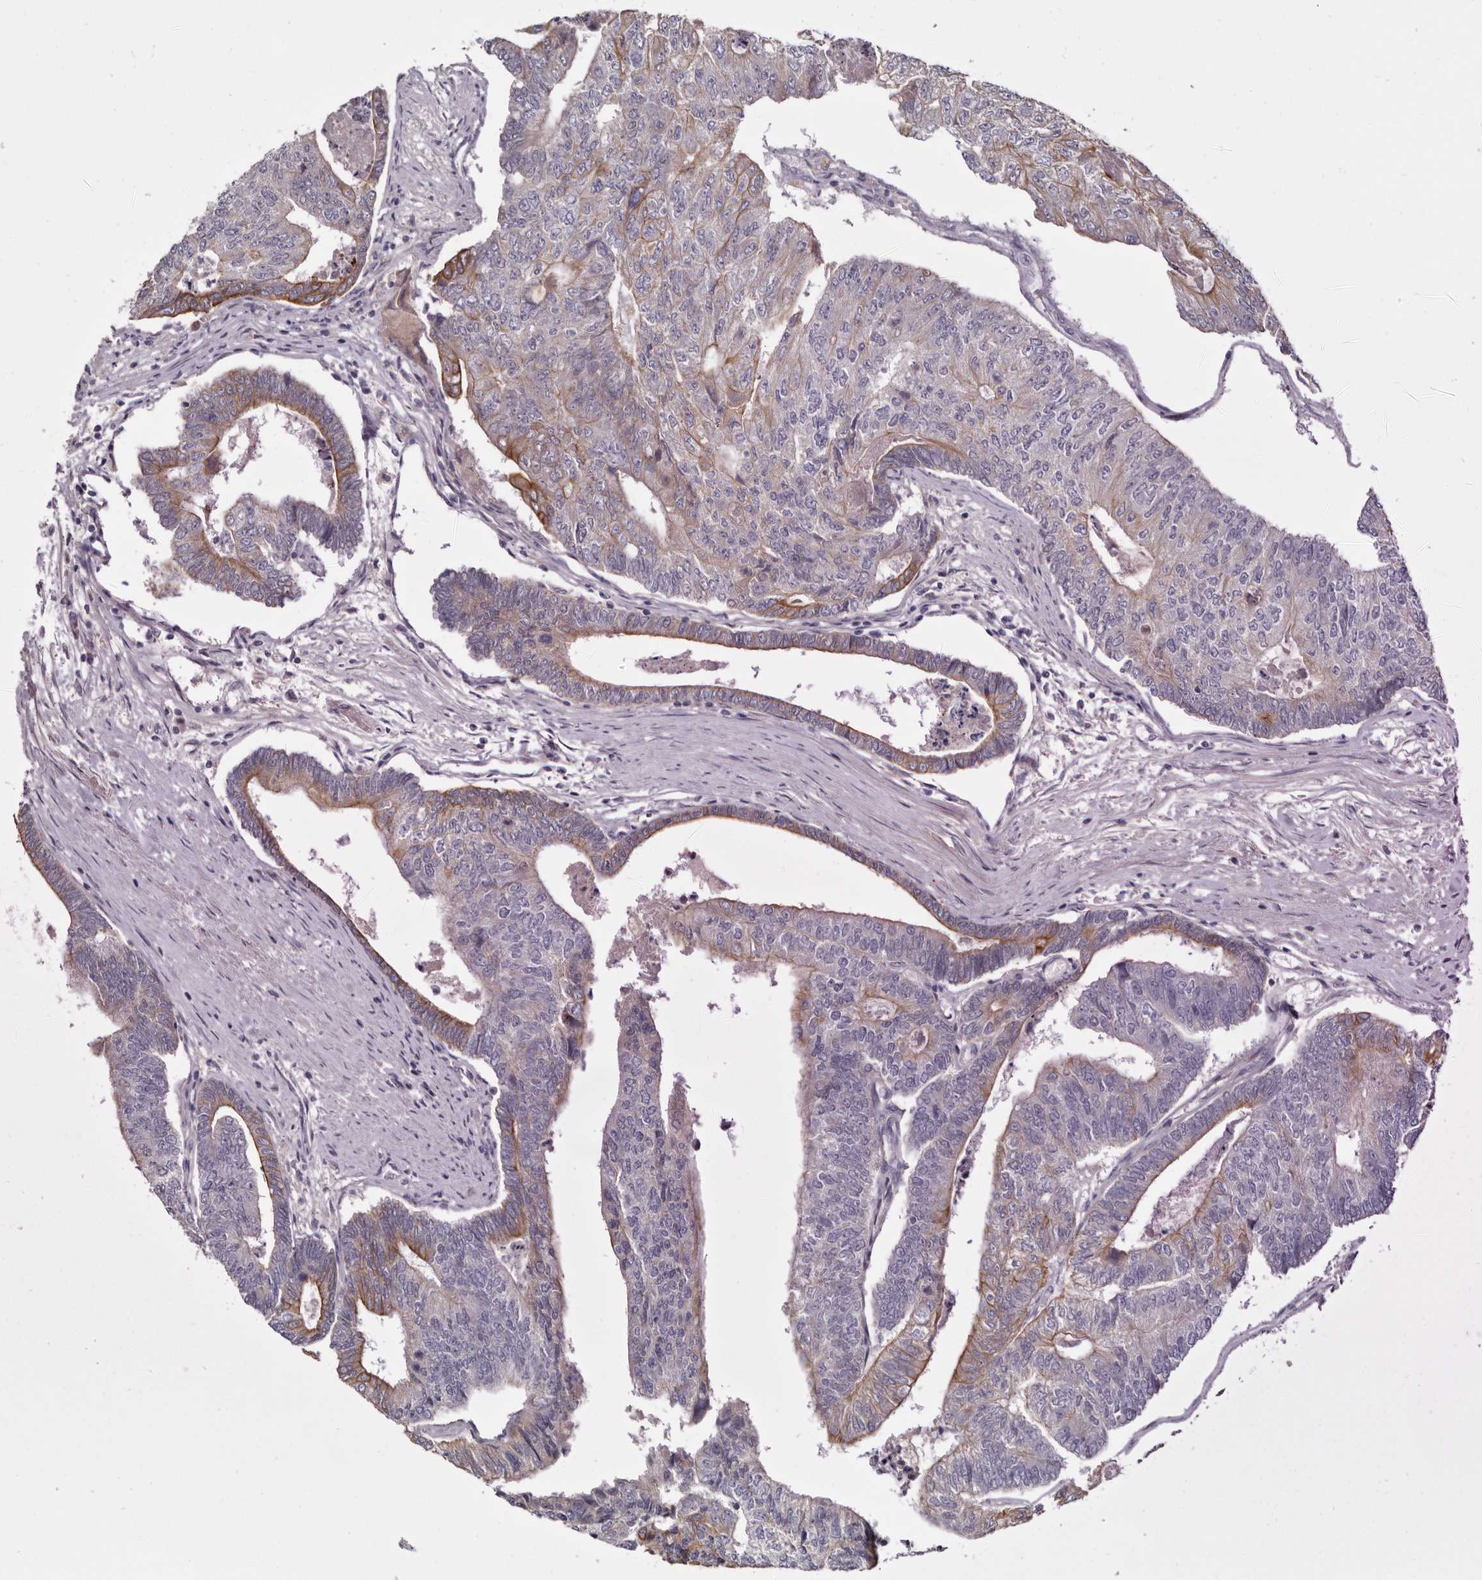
{"staining": {"intensity": "moderate", "quantity": "25%-75%", "location": "cytoplasmic/membranous"}, "tissue": "colorectal cancer", "cell_type": "Tumor cells", "image_type": "cancer", "snomed": [{"axis": "morphology", "description": "Adenocarcinoma, NOS"}, {"axis": "topography", "description": "Colon"}], "caption": "Immunohistochemical staining of human adenocarcinoma (colorectal) reveals moderate cytoplasmic/membranous protein positivity in about 25%-75% of tumor cells.", "gene": "STK16", "patient": {"sex": "female", "age": 67}}